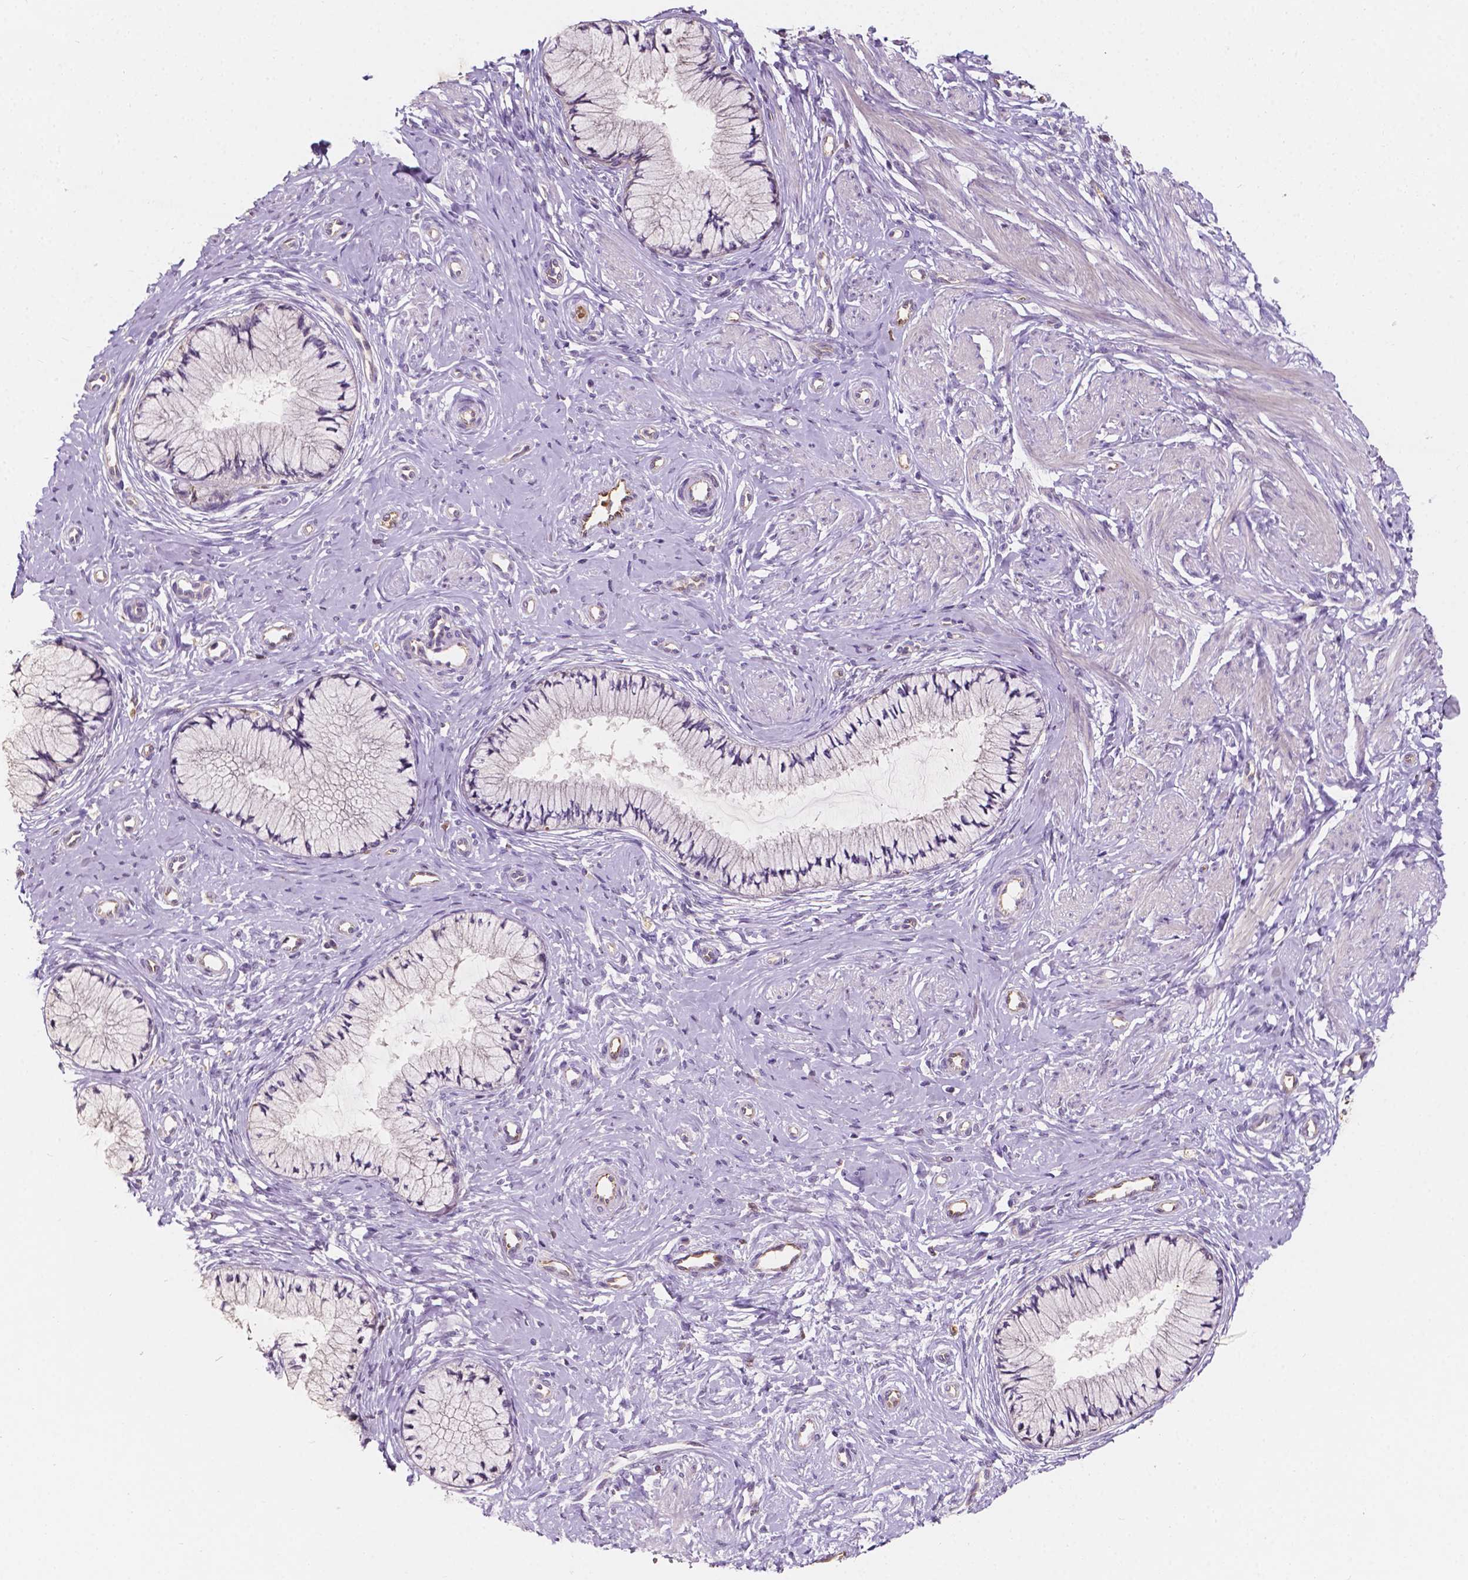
{"staining": {"intensity": "negative", "quantity": "none", "location": "none"}, "tissue": "cervix", "cell_type": "Glandular cells", "image_type": "normal", "snomed": [{"axis": "morphology", "description": "Normal tissue, NOS"}, {"axis": "topography", "description": "Cervix"}], "caption": "This is an IHC image of benign cervix. There is no positivity in glandular cells.", "gene": "SLC22A4", "patient": {"sex": "female", "age": 37}}